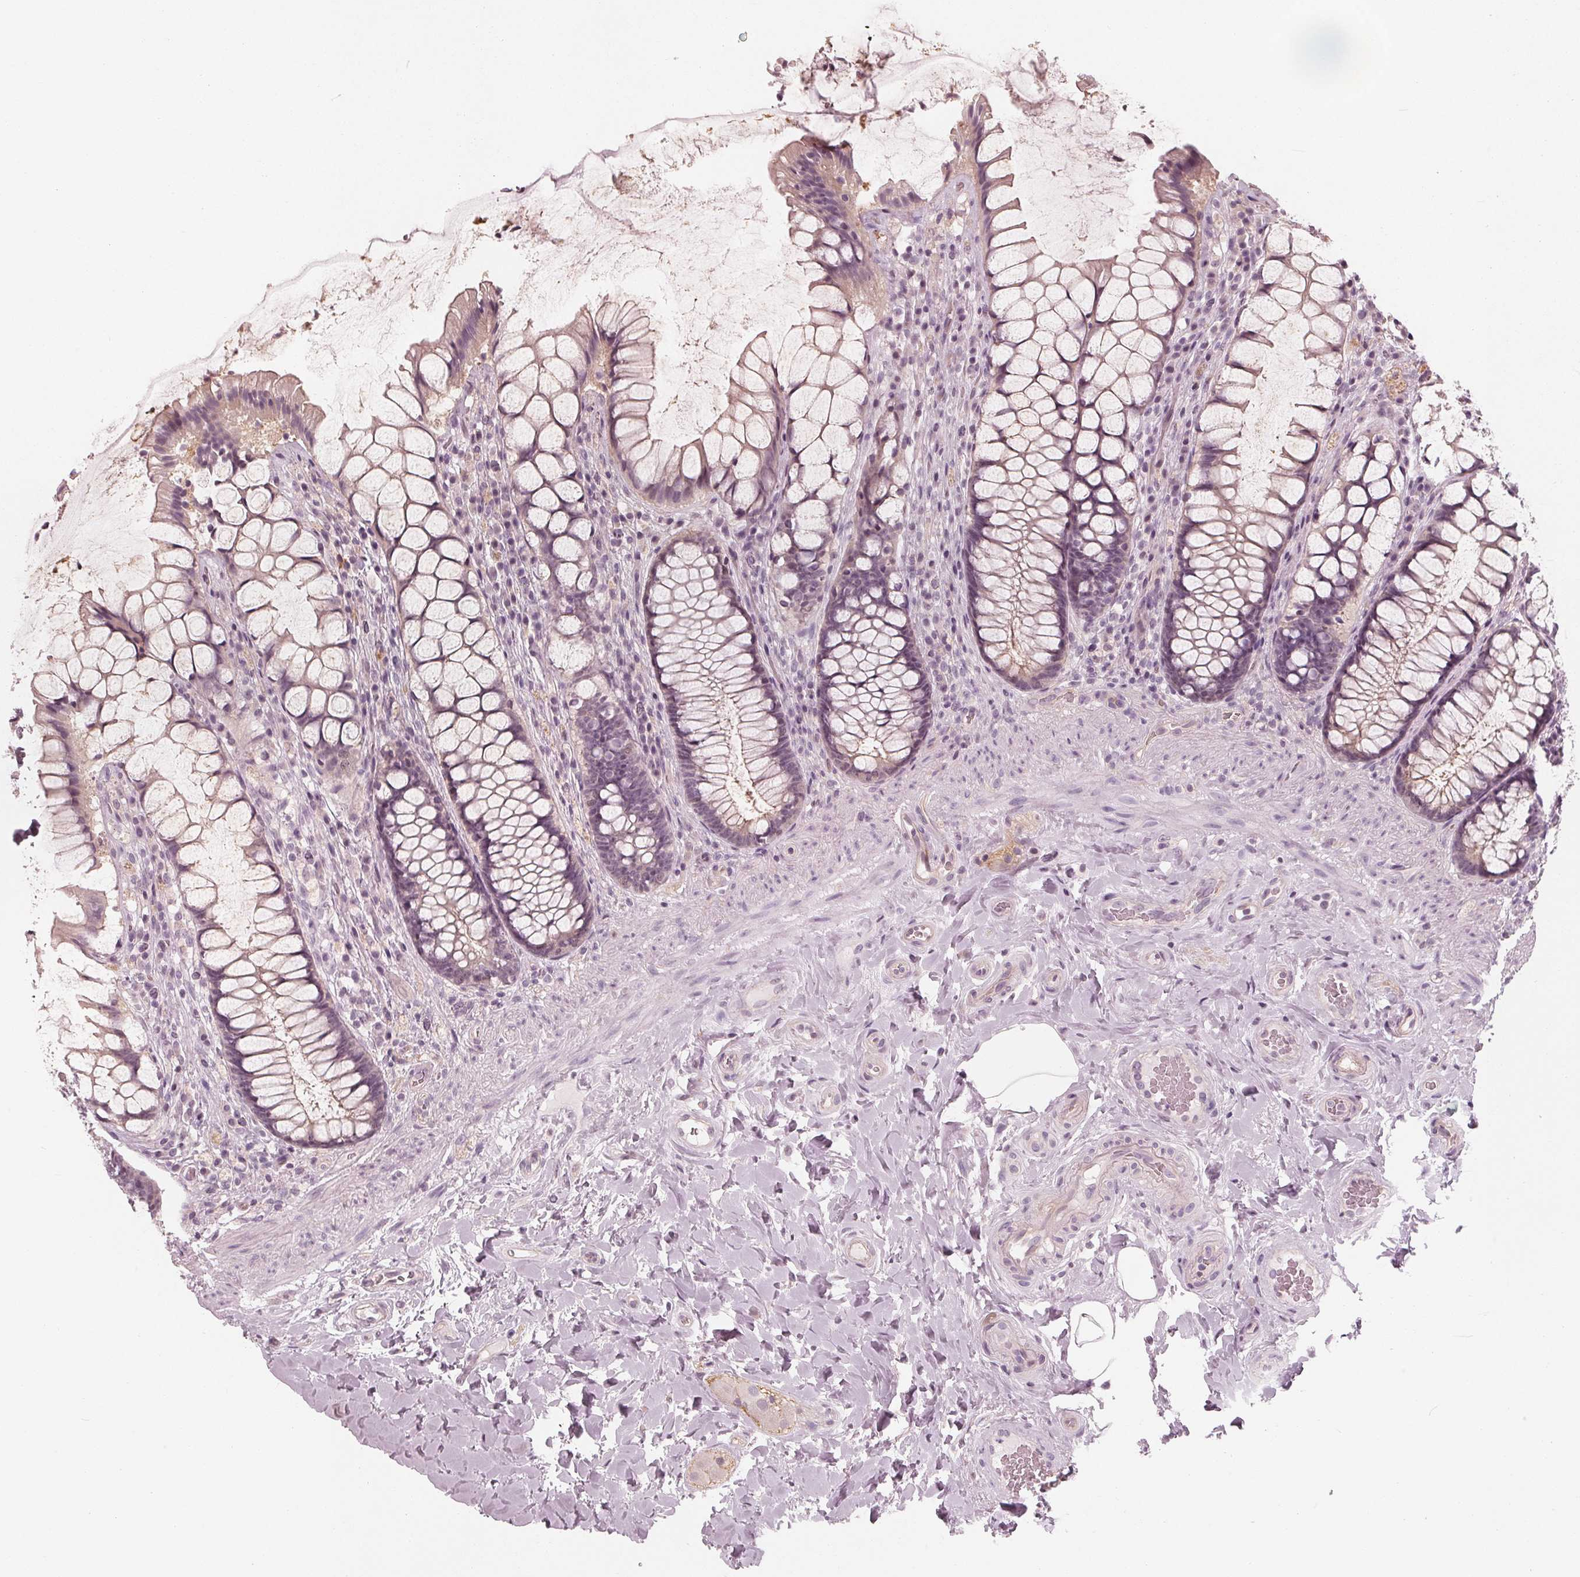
{"staining": {"intensity": "weak", "quantity": "25%-75%", "location": "cytoplasmic/membranous"}, "tissue": "rectum", "cell_type": "Glandular cells", "image_type": "normal", "snomed": [{"axis": "morphology", "description": "Normal tissue, NOS"}, {"axis": "topography", "description": "Rectum"}], "caption": "Immunohistochemical staining of benign human rectum reveals weak cytoplasmic/membranous protein positivity in approximately 25%-75% of glandular cells. The staining was performed using DAB to visualize the protein expression in brown, while the nuclei were stained in blue with hematoxylin (Magnification: 20x).", "gene": "SAT2", "patient": {"sex": "female", "age": 58}}